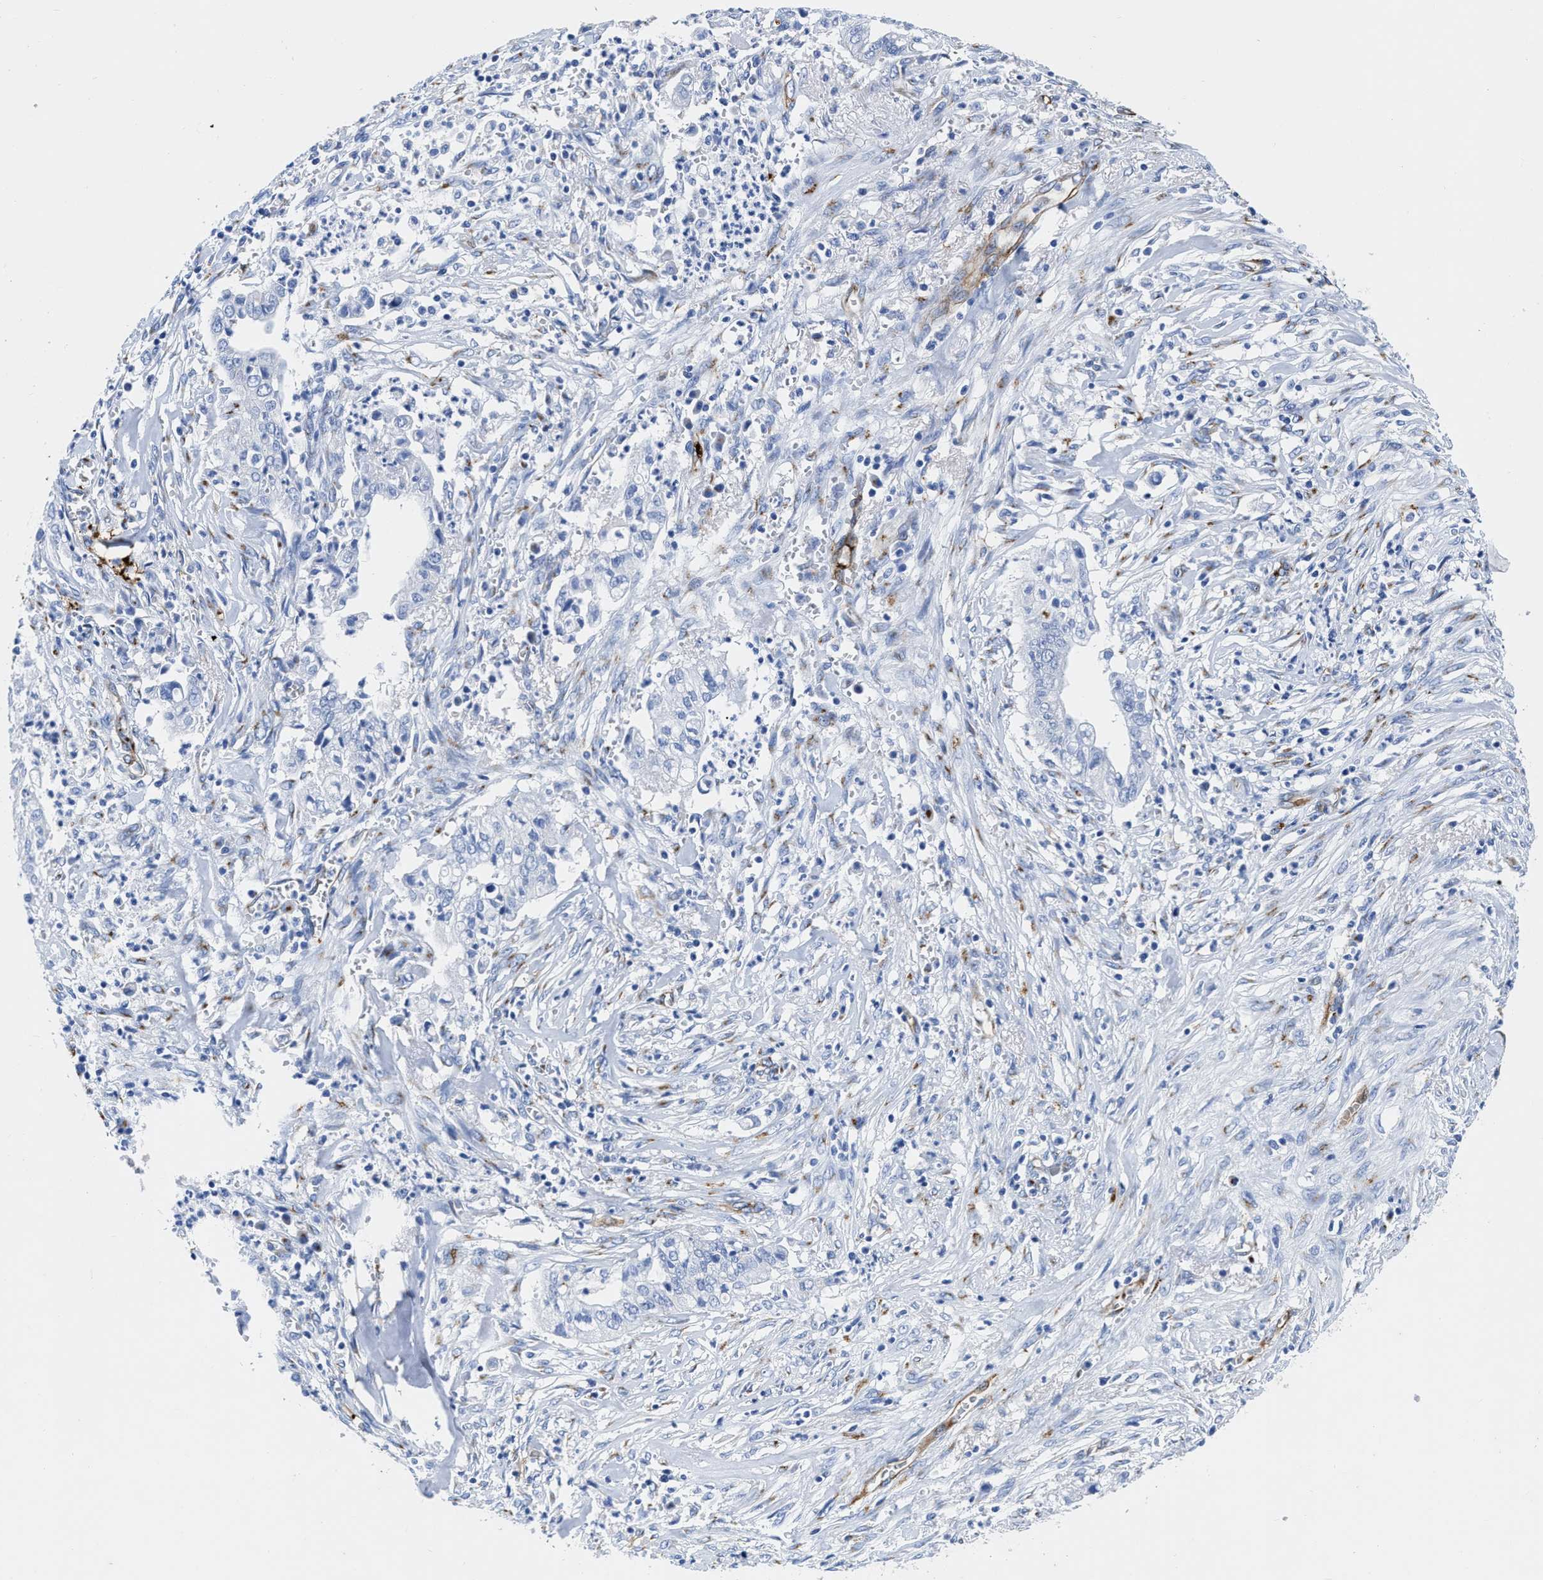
{"staining": {"intensity": "negative", "quantity": "none", "location": "none"}, "tissue": "cervical cancer", "cell_type": "Tumor cells", "image_type": "cancer", "snomed": [{"axis": "morphology", "description": "Adenocarcinoma, NOS"}, {"axis": "topography", "description": "Cervix"}], "caption": "IHC photomicrograph of neoplastic tissue: cervical adenocarcinoma stained with DAB reveals no significant protein expression in tumor cells.", "gene": "TVP23B", "patient": {"sex": "female", "age": 44}}